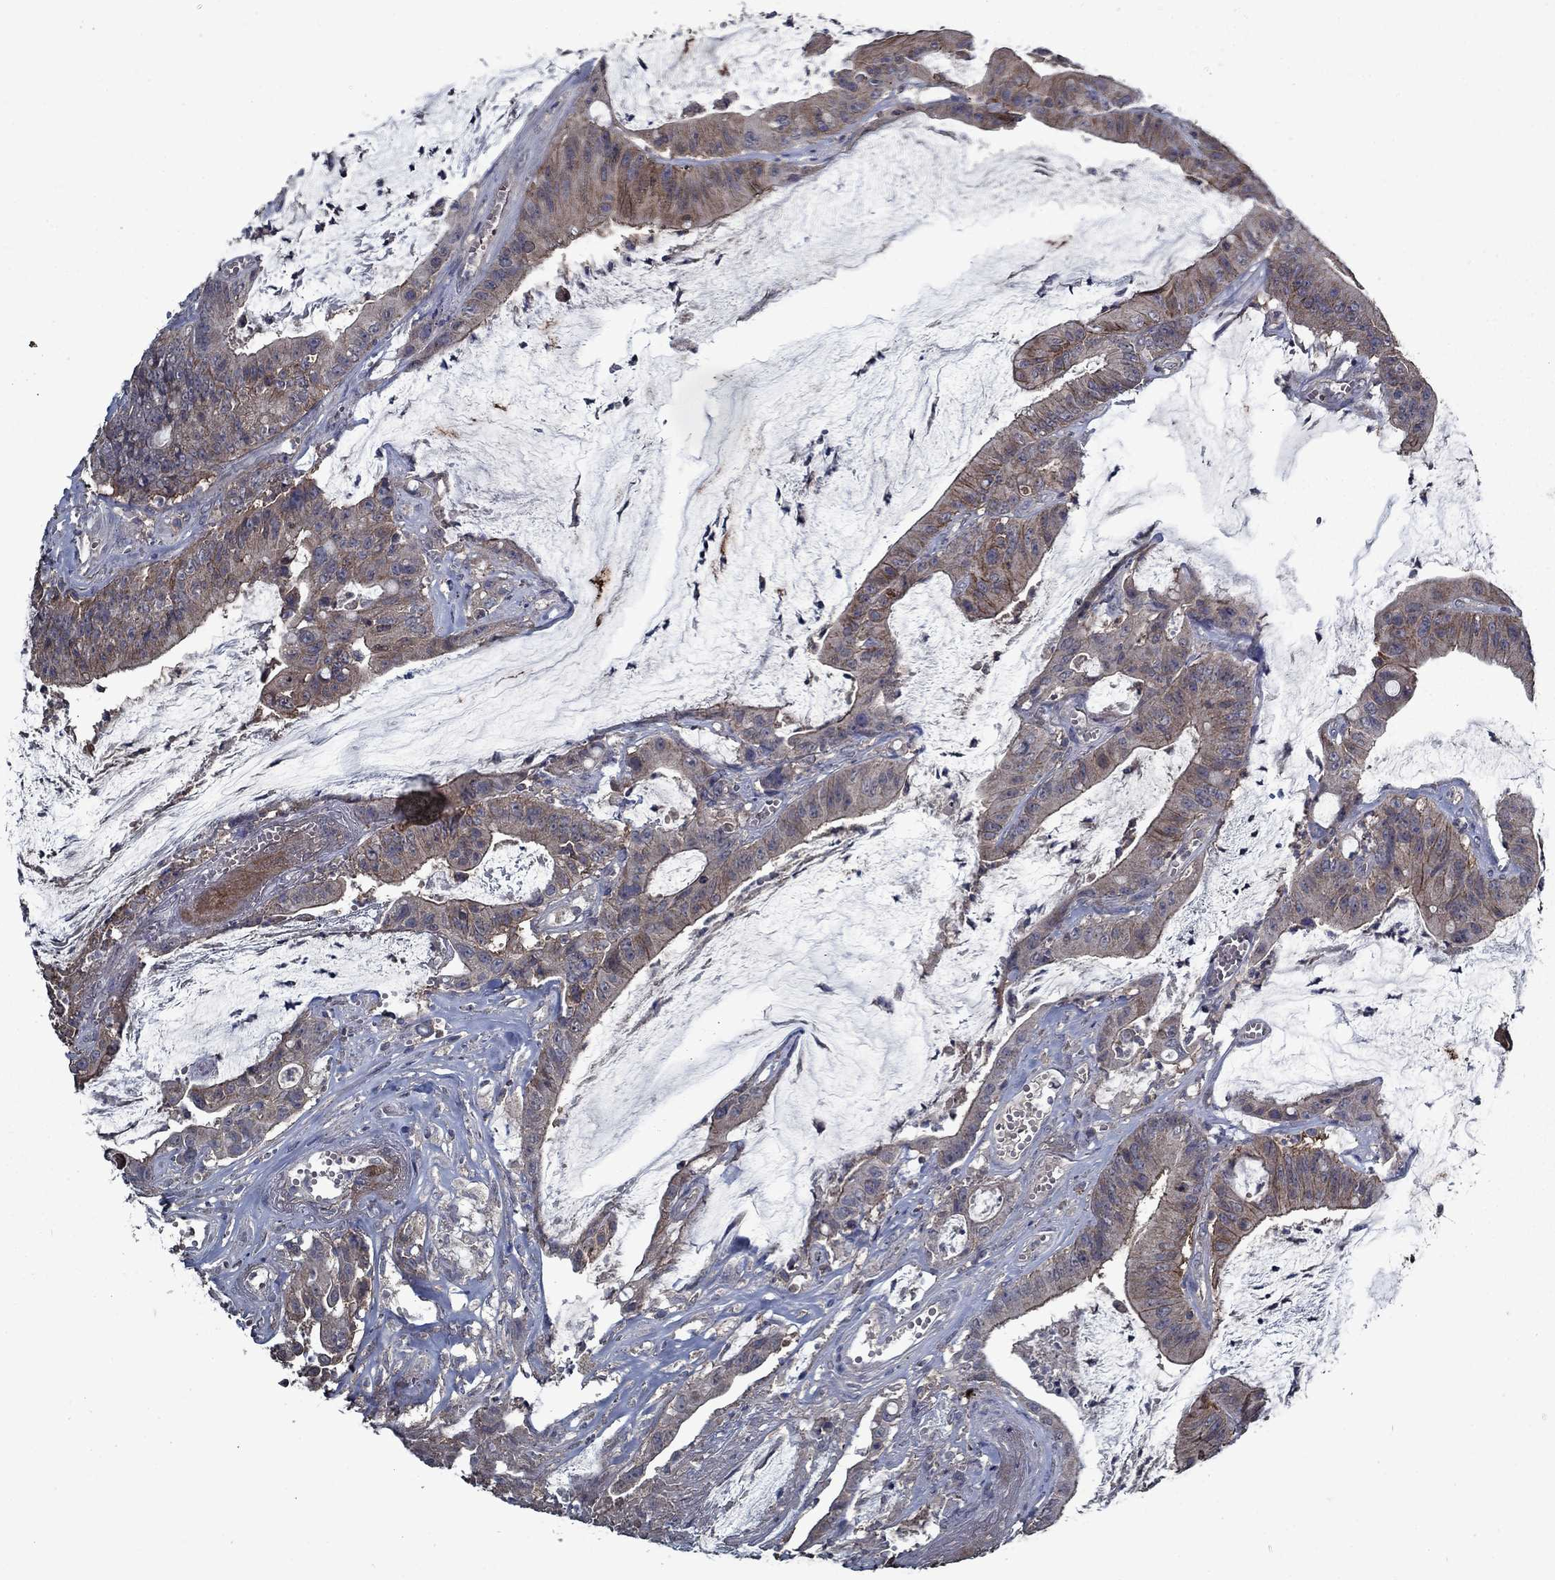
{"staining": {"intensity": "moderate", "quantity": "<25%", "location": "cytoplasmic/membranous"}, "tissue": "colorectal cancer", "cell_type": "Tumor cells", "image_type": "cancer", "snomed": [{"axis": "morphology", "description": "Adenocarcinoma, NOS"}, {"axis": "topography", "description": "Colon"}], "caption": "This photomicrograph exhibits colorectal cancer stained with immunohistochemistry to label a protein in brown. The cytoplasmic/membranous of tumor cells show moderate positivity for the protein. Nuclei are counter-stained blue.", "gene": "SLC44A1", "patient": {"sex": "female", "age": 69}}